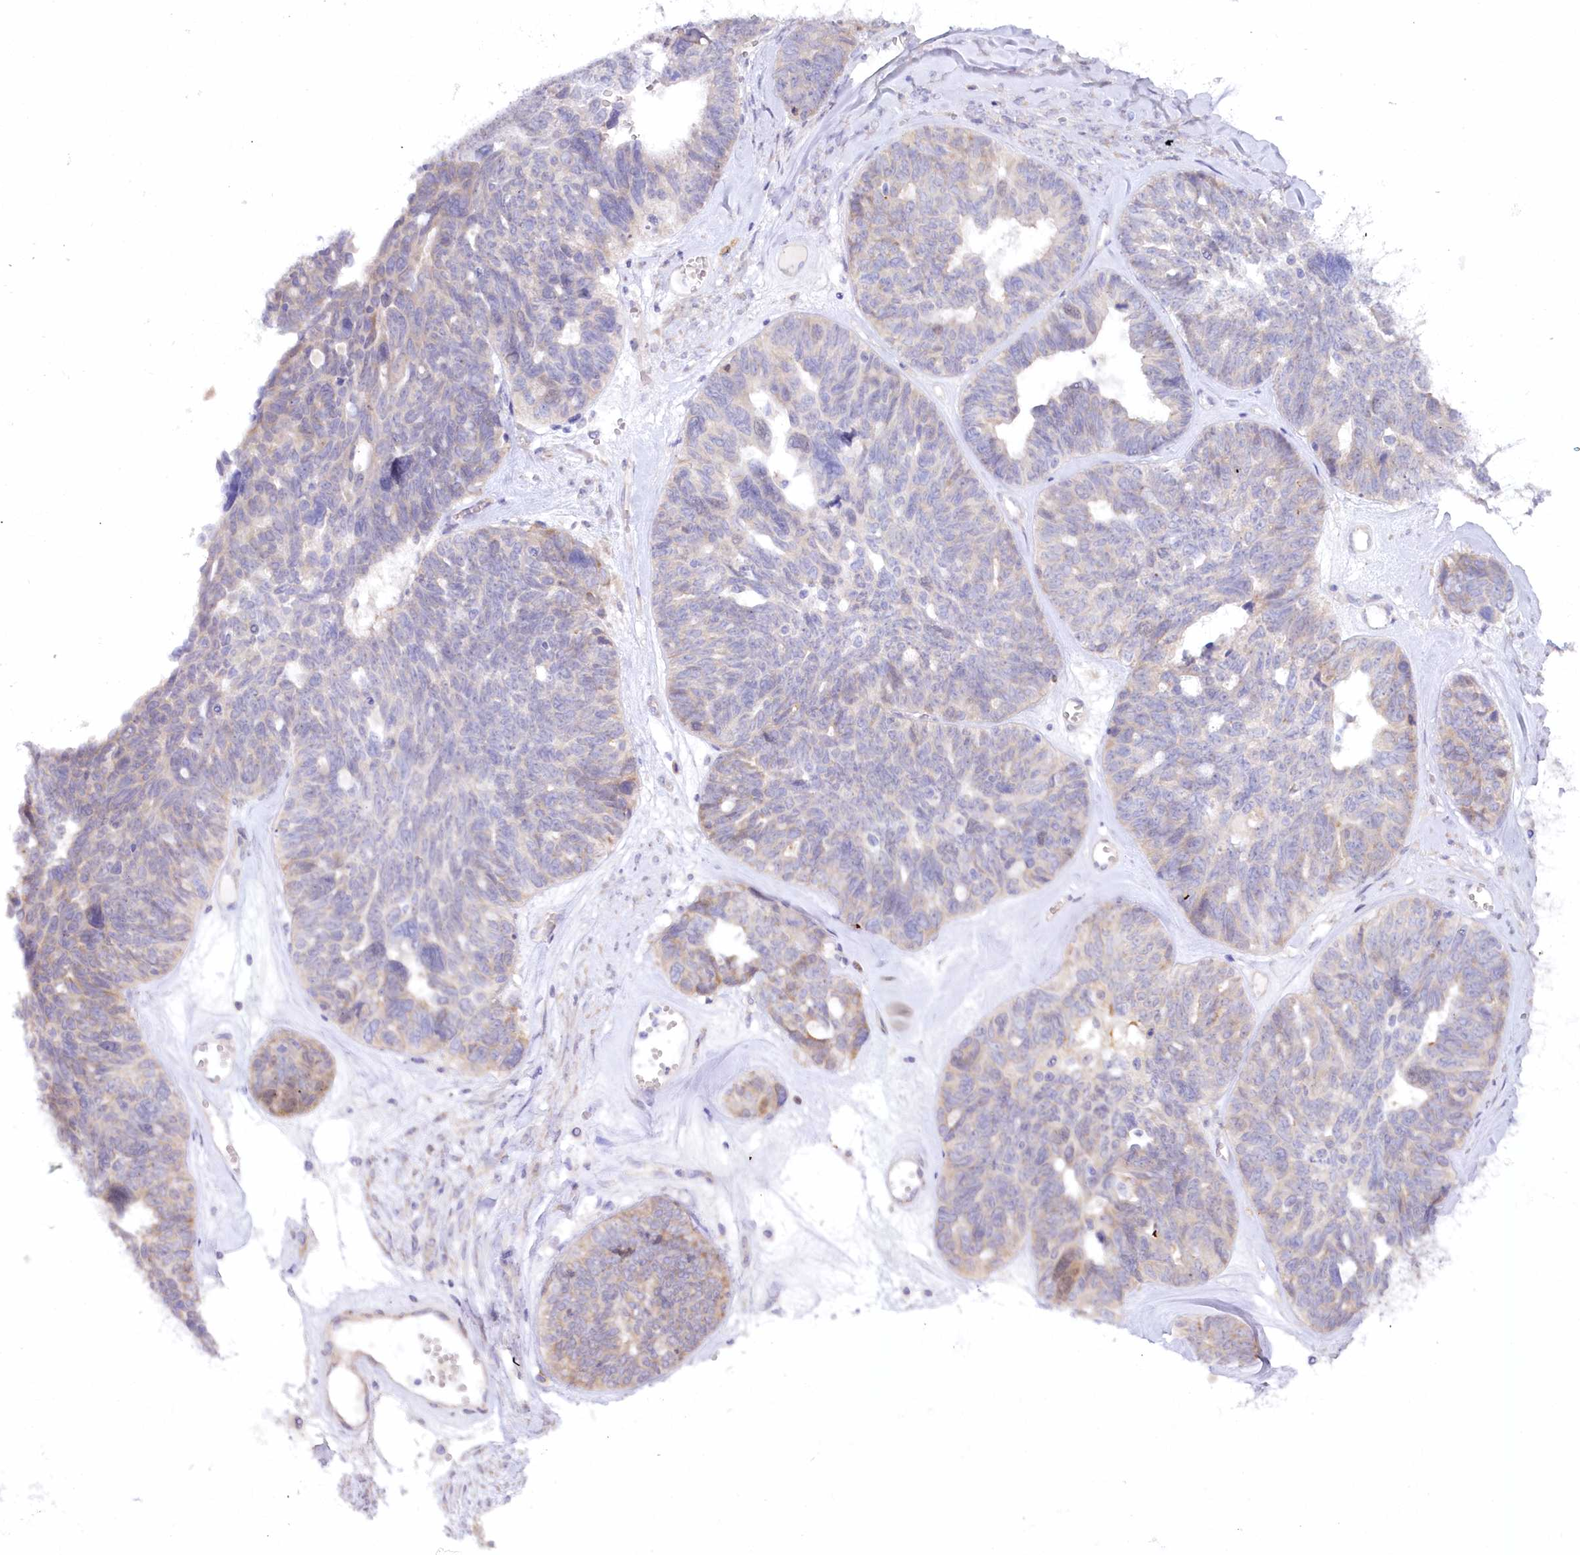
{"staining": {"intensity": "weak", "quantity": "<25%", "location": "cytoplasmic/membranous"}, "tissue": "ovarian cancer", "cell_type": "Tumor cells", "image_type": "cancer", "snomed": [{"axis": "morphology", "description": "Cystadenocarcinoma, serous, NOS"}, {"axis": "topography", "description": "Ovary"}], "caption": "Protein analysis of ovarian cancer (serous cystadenocarcinoma) demonstrates no significant expression in tumor cells. (Immunohistochemistry, brightfield microscopy, high magnification).", "gene": "MYOZ1", "patient": {"sex": "female", "age": 79}}